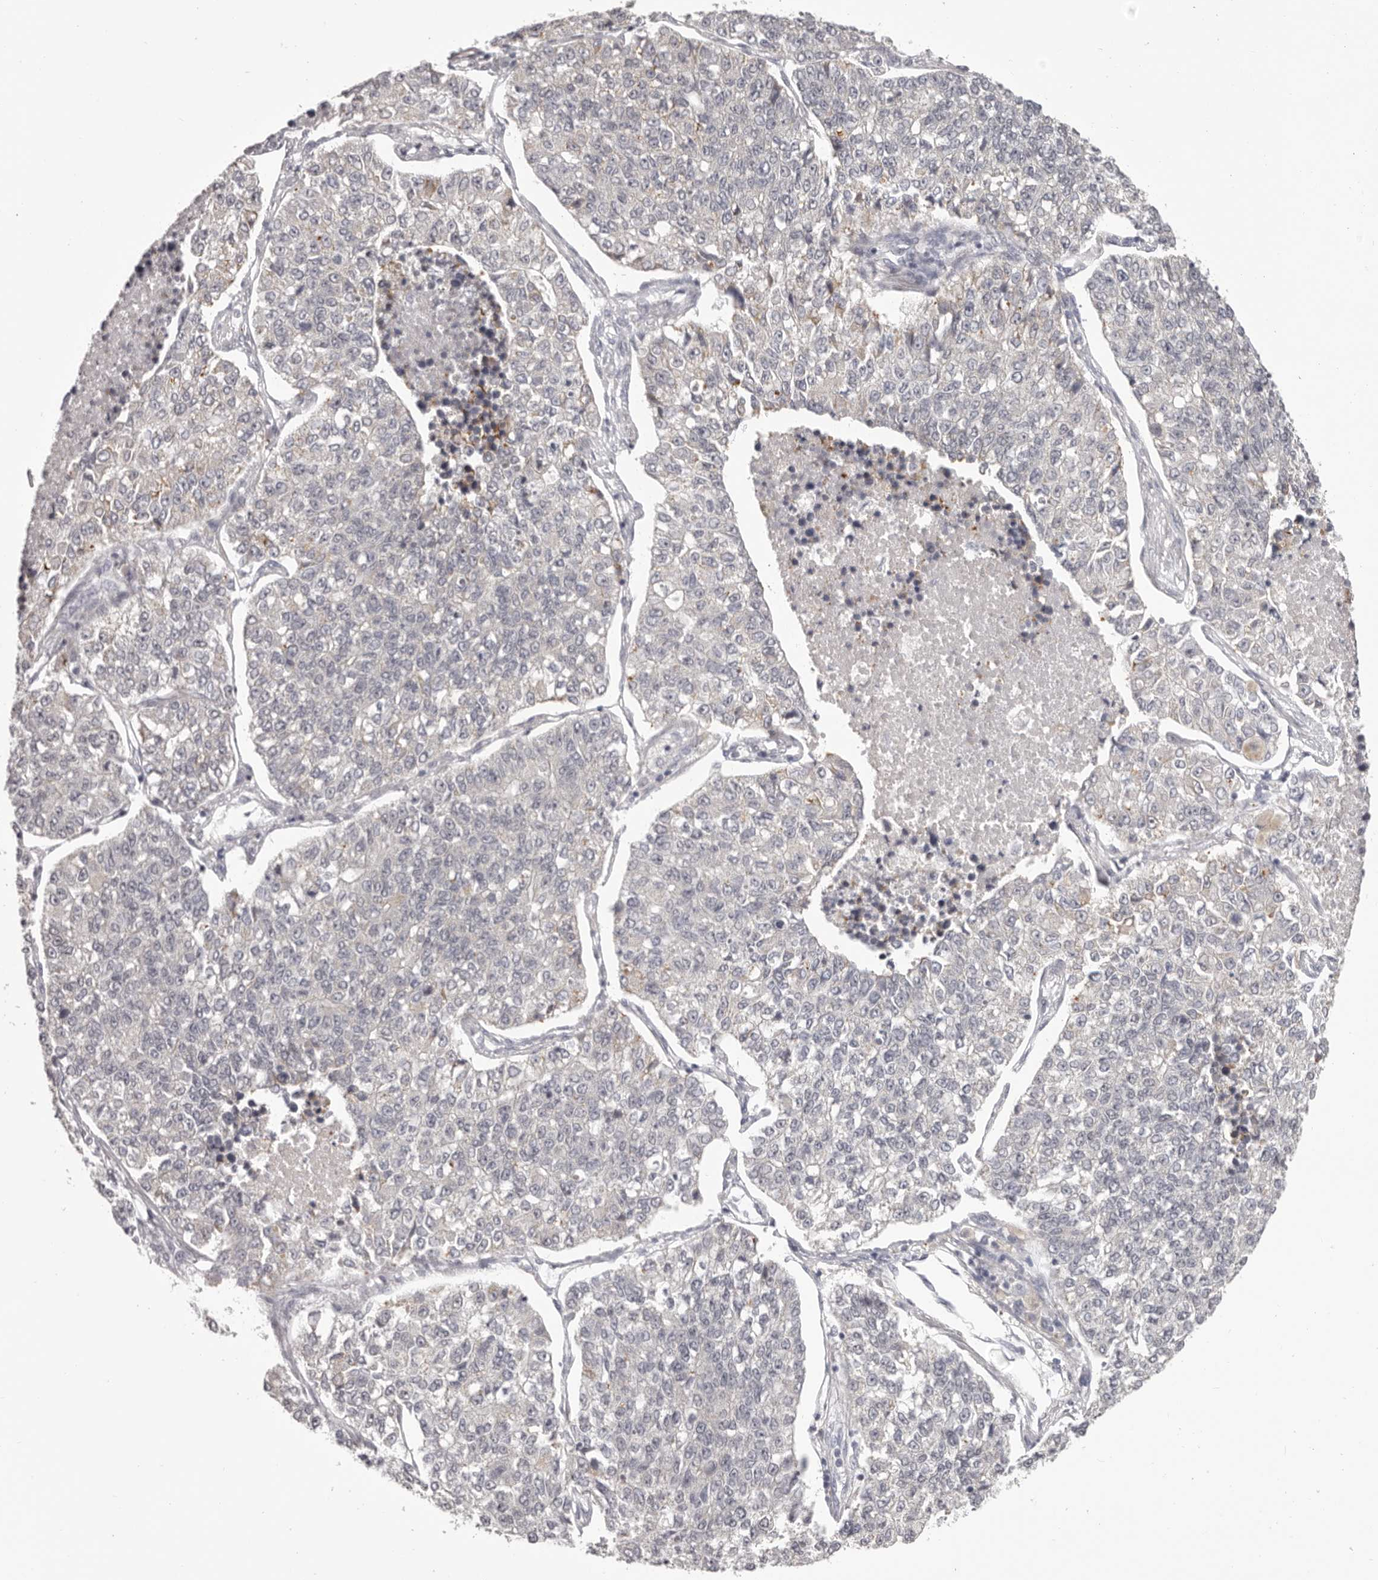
{"staining": {"intensity": "negative", "quantity": "none", "location": "none"}, "tissue": "lung cancer", "cell_type": "Tumor cells", "image_type": "cancer", "snomed": [{"axis": "morphology", "description": "Adenocarcinoma, NOS"}, {"axis": "topography", "description": "Lung"}], "caption": "Tumor cells are negative for protein expression in human lung cancer (adenocarcinoma).", "gene": "OTUD3", "patient": {"sex": "male", "age": 49}}